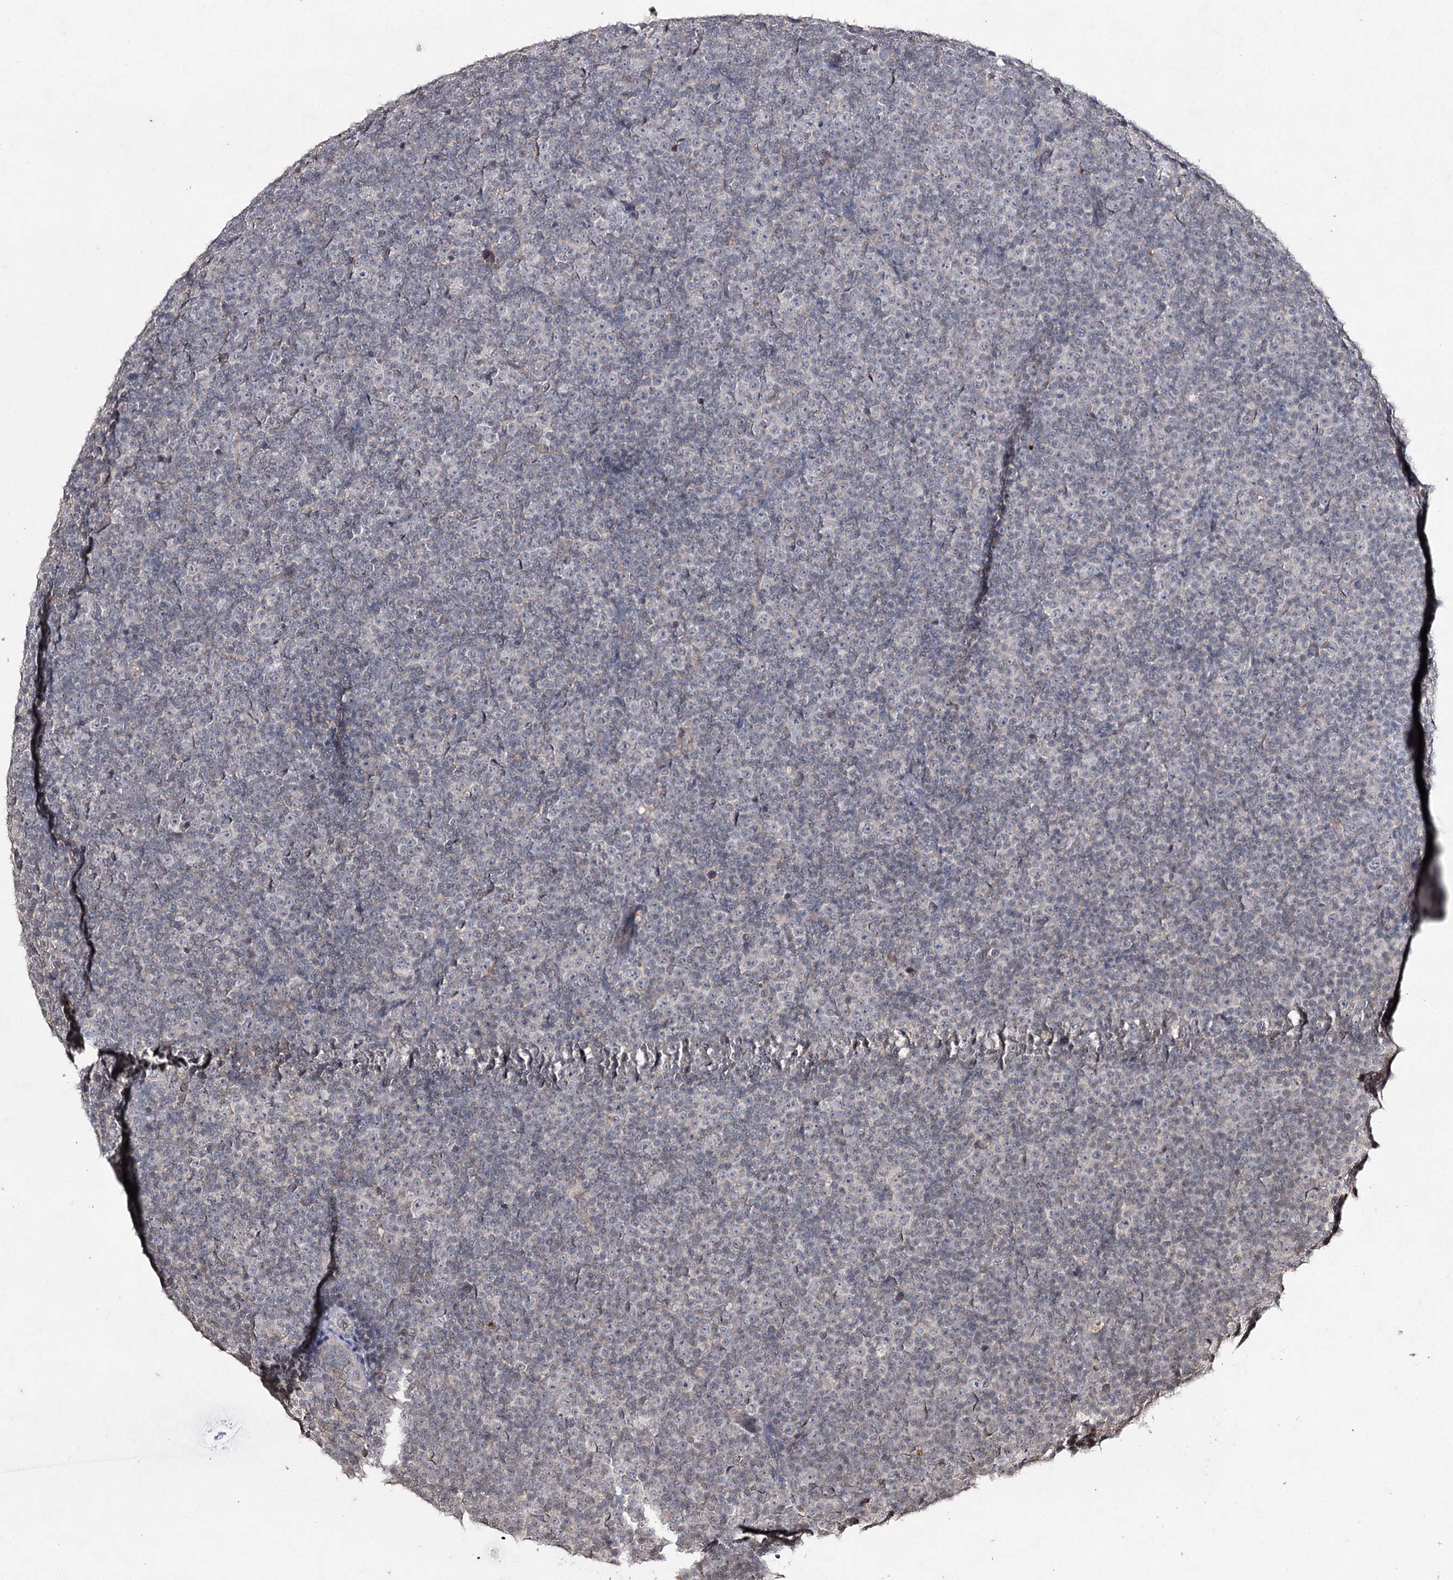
{"staining": {"intensity": "negative", "quantity": "none", "location": "none"}, "tissue": "lymphoma", "cell_type": "Tumor cells", "image_type": "cancer", "snomed": [{"axis": "morphology", "description": "Malignant lymphoma, non-Hodgkin's type, Low grade"}, {"axis": "topography", "description": "Lymph node"}], "caption": "Immunohistochemistry (IHC) histopathology image of neoplastic tissue: human lymphoma stained with DAB (3,3'-diaminobenzidine) displays no significant protein staining in tumor cells.", "gene": "SYNGR3", "patient": {"sex": "female", "age": 67}}